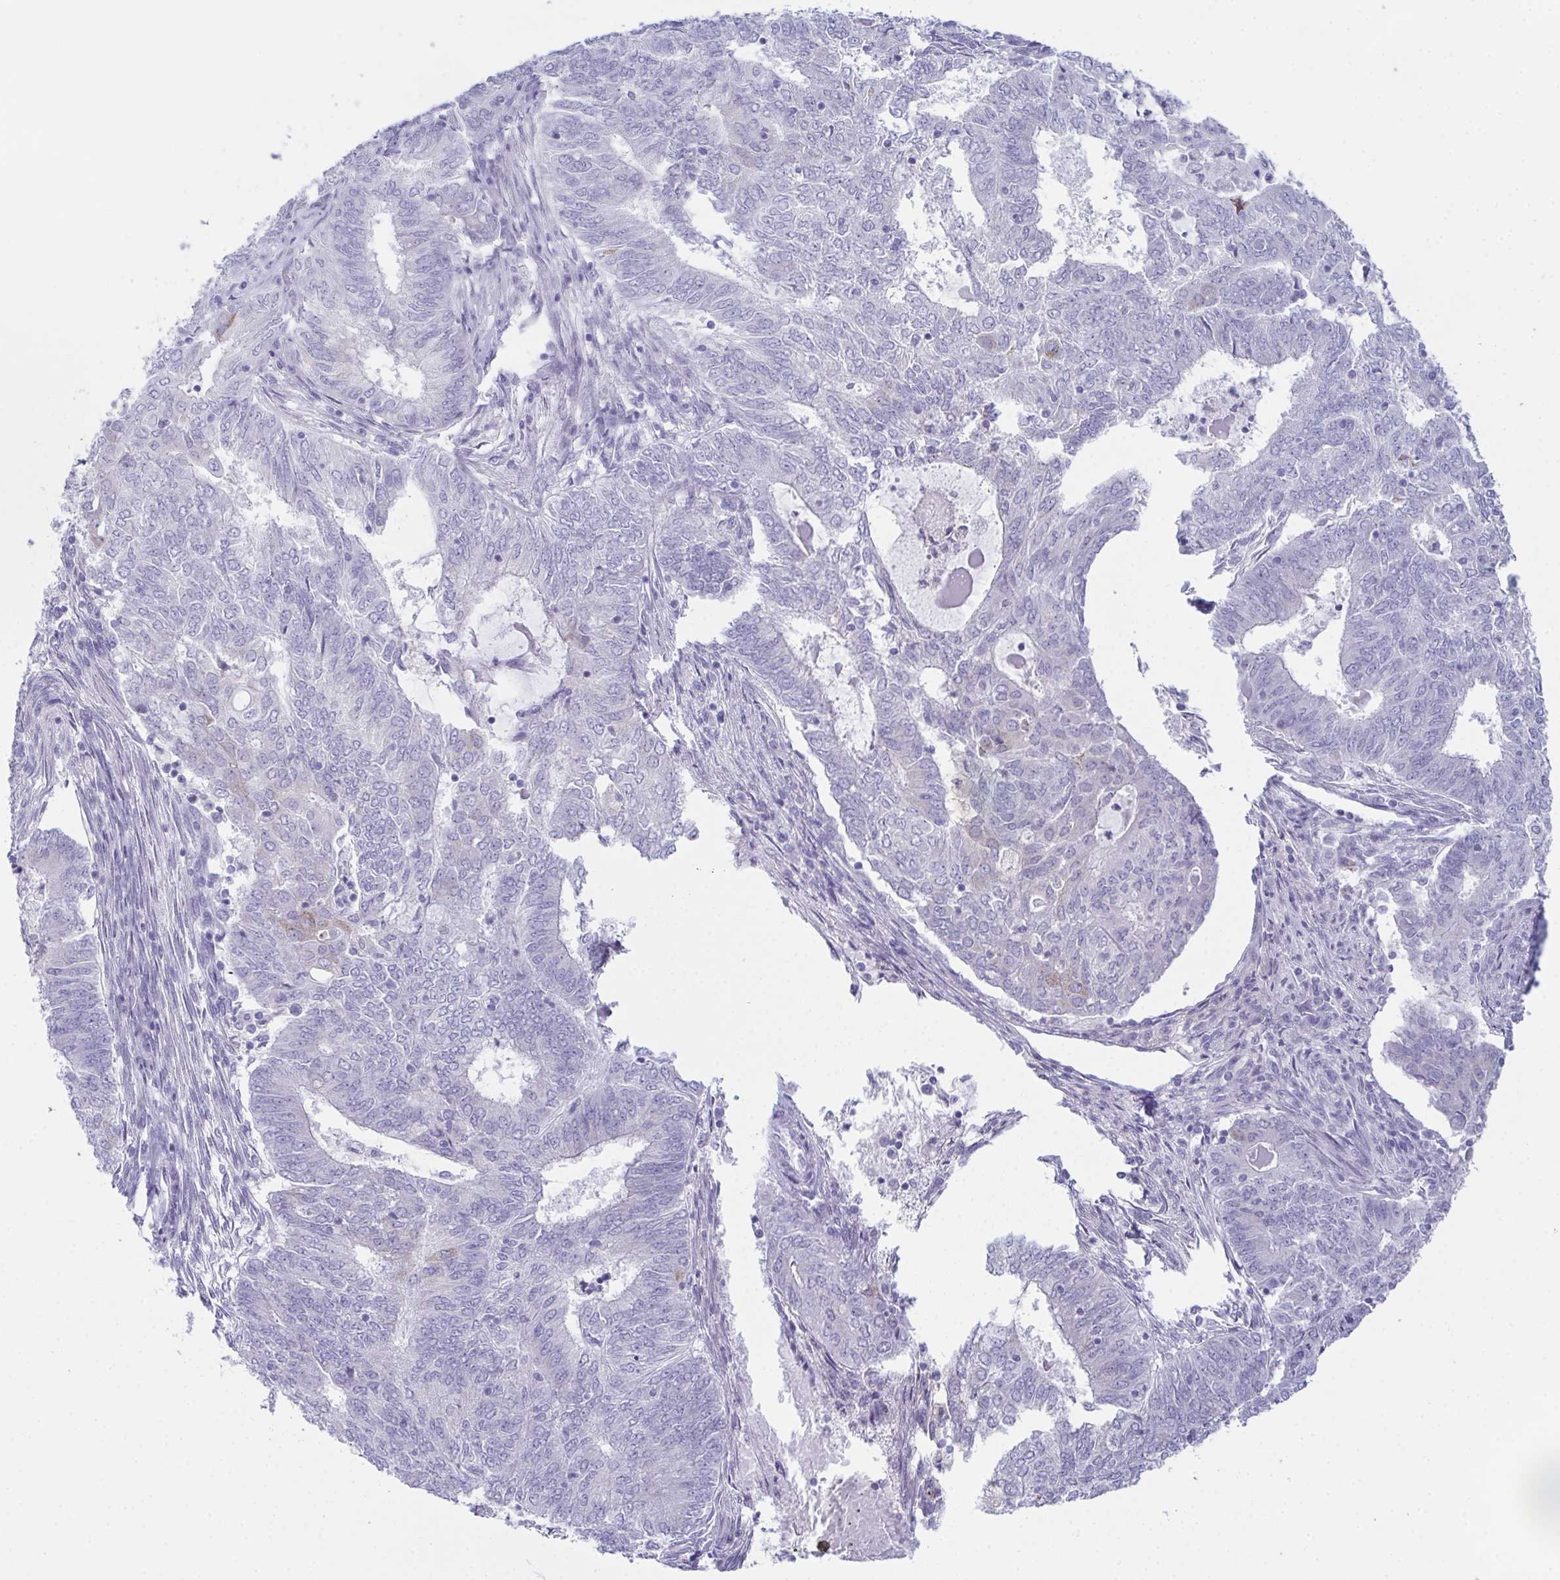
{"staining": {"intensity": "negative", "quantity": "none", "location": "none"}, "tissue": "endometrial cancer", "cell_type": "Tumor cells", "image_type": "cancer", "snomed": [{"axis": "morphology", "description": "Adenocarcinoma, NOS"}, {"axis": "topography", "description": "Endometrium"}], "caption": "IHC image of endometrial cancer (adenocarcinoma) stained for a protein (brown), which exhibits no positivity in tumor cells.", "gene": "TEX19", "patient": {"sex": "female", "age": 62}}